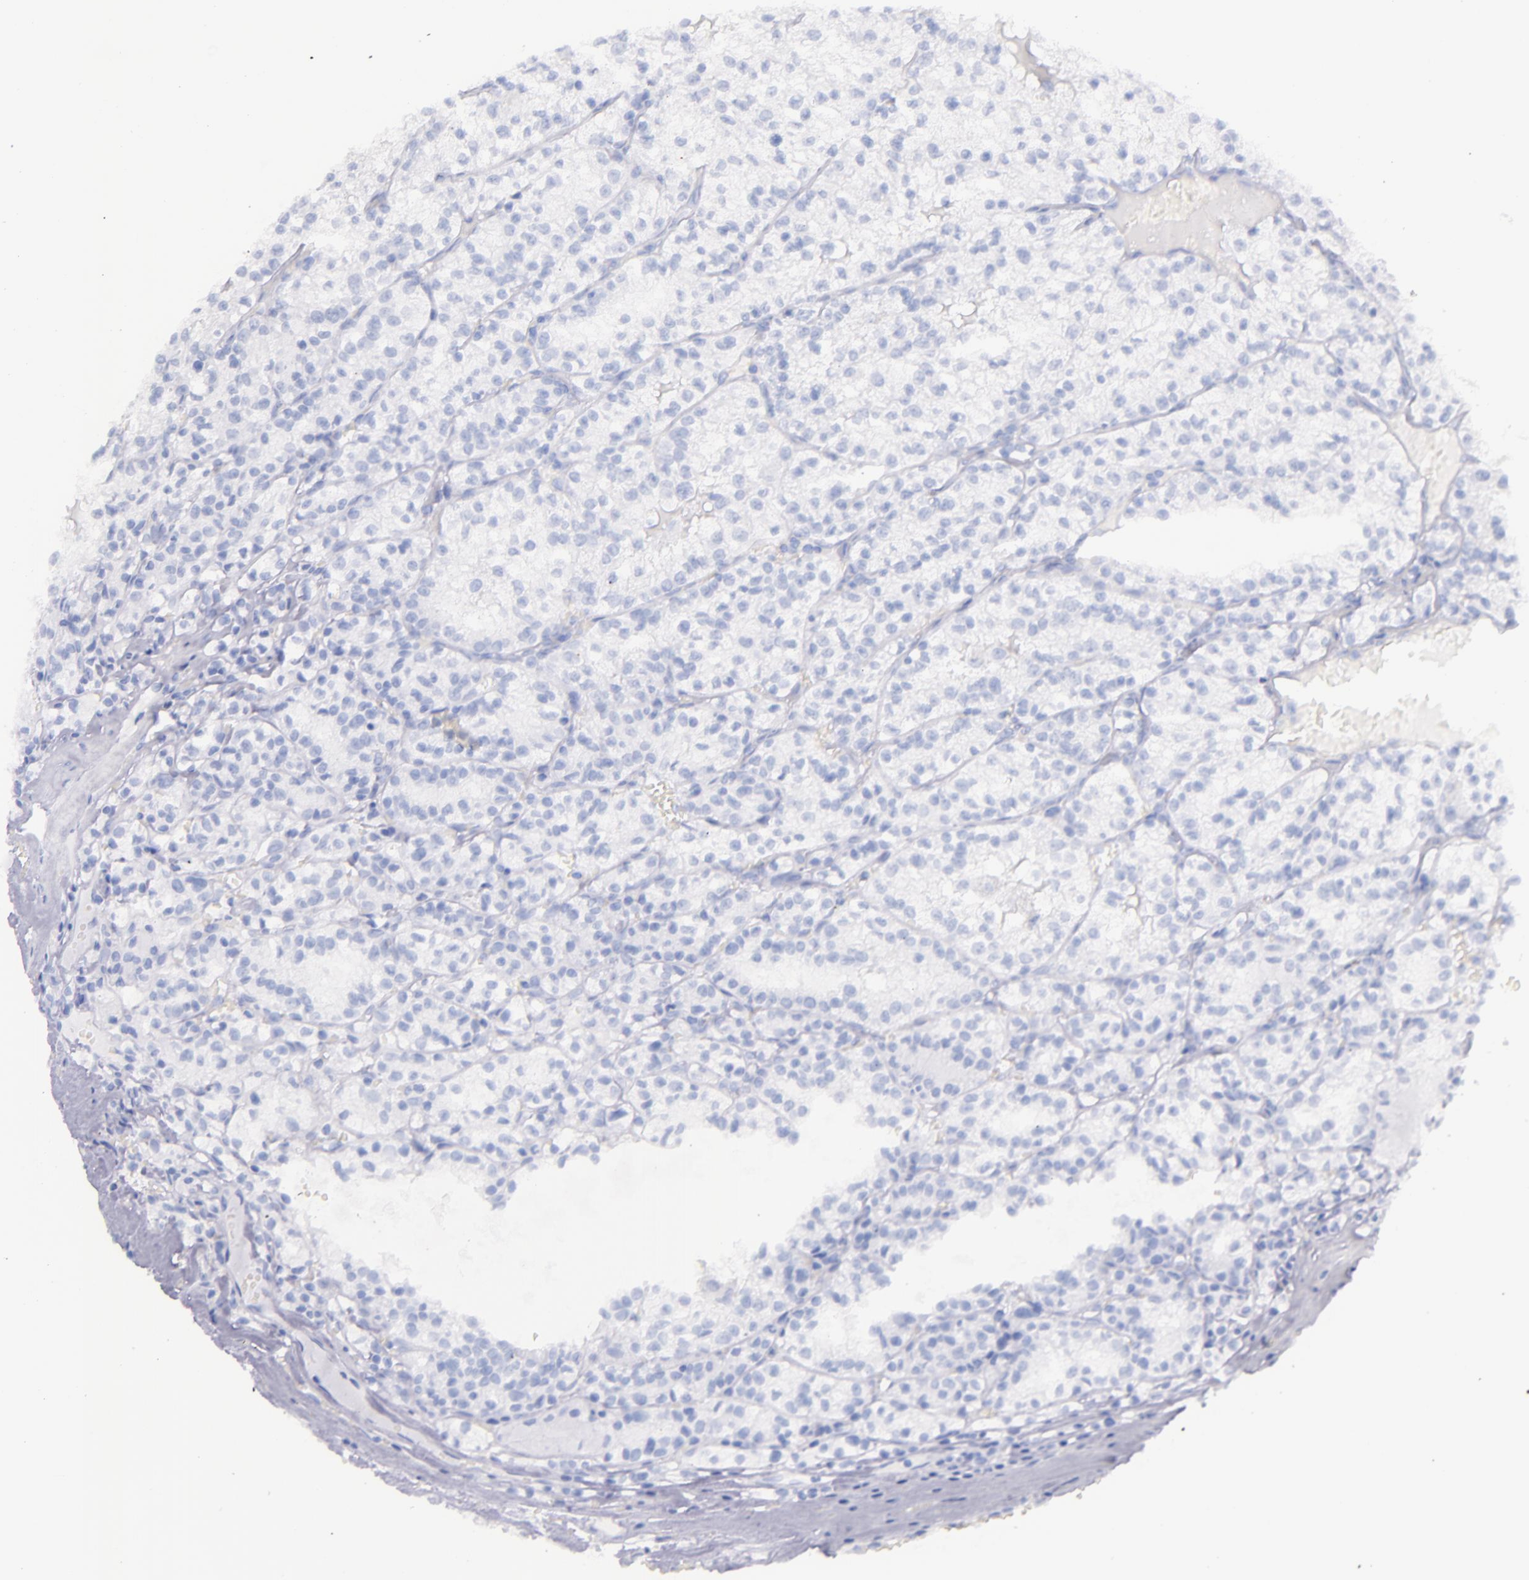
{"staining": {"intensity": "negative", "quantity": "none", "location": "none"}, "tissue": "renal cancer", "cell_type": "Tumor cells", "image_type": "cancer", "snomed": [{"axis": "morphology", "description": "Adenocarcinoma, NOS"}, {"axis": "topography", "description": "Kidney"}], "caption": "IHC of renal cancer demonstrates no staining in tumor cells.", "gene": "SFTPB", "patient": {"sex": "male", "age": 61}}